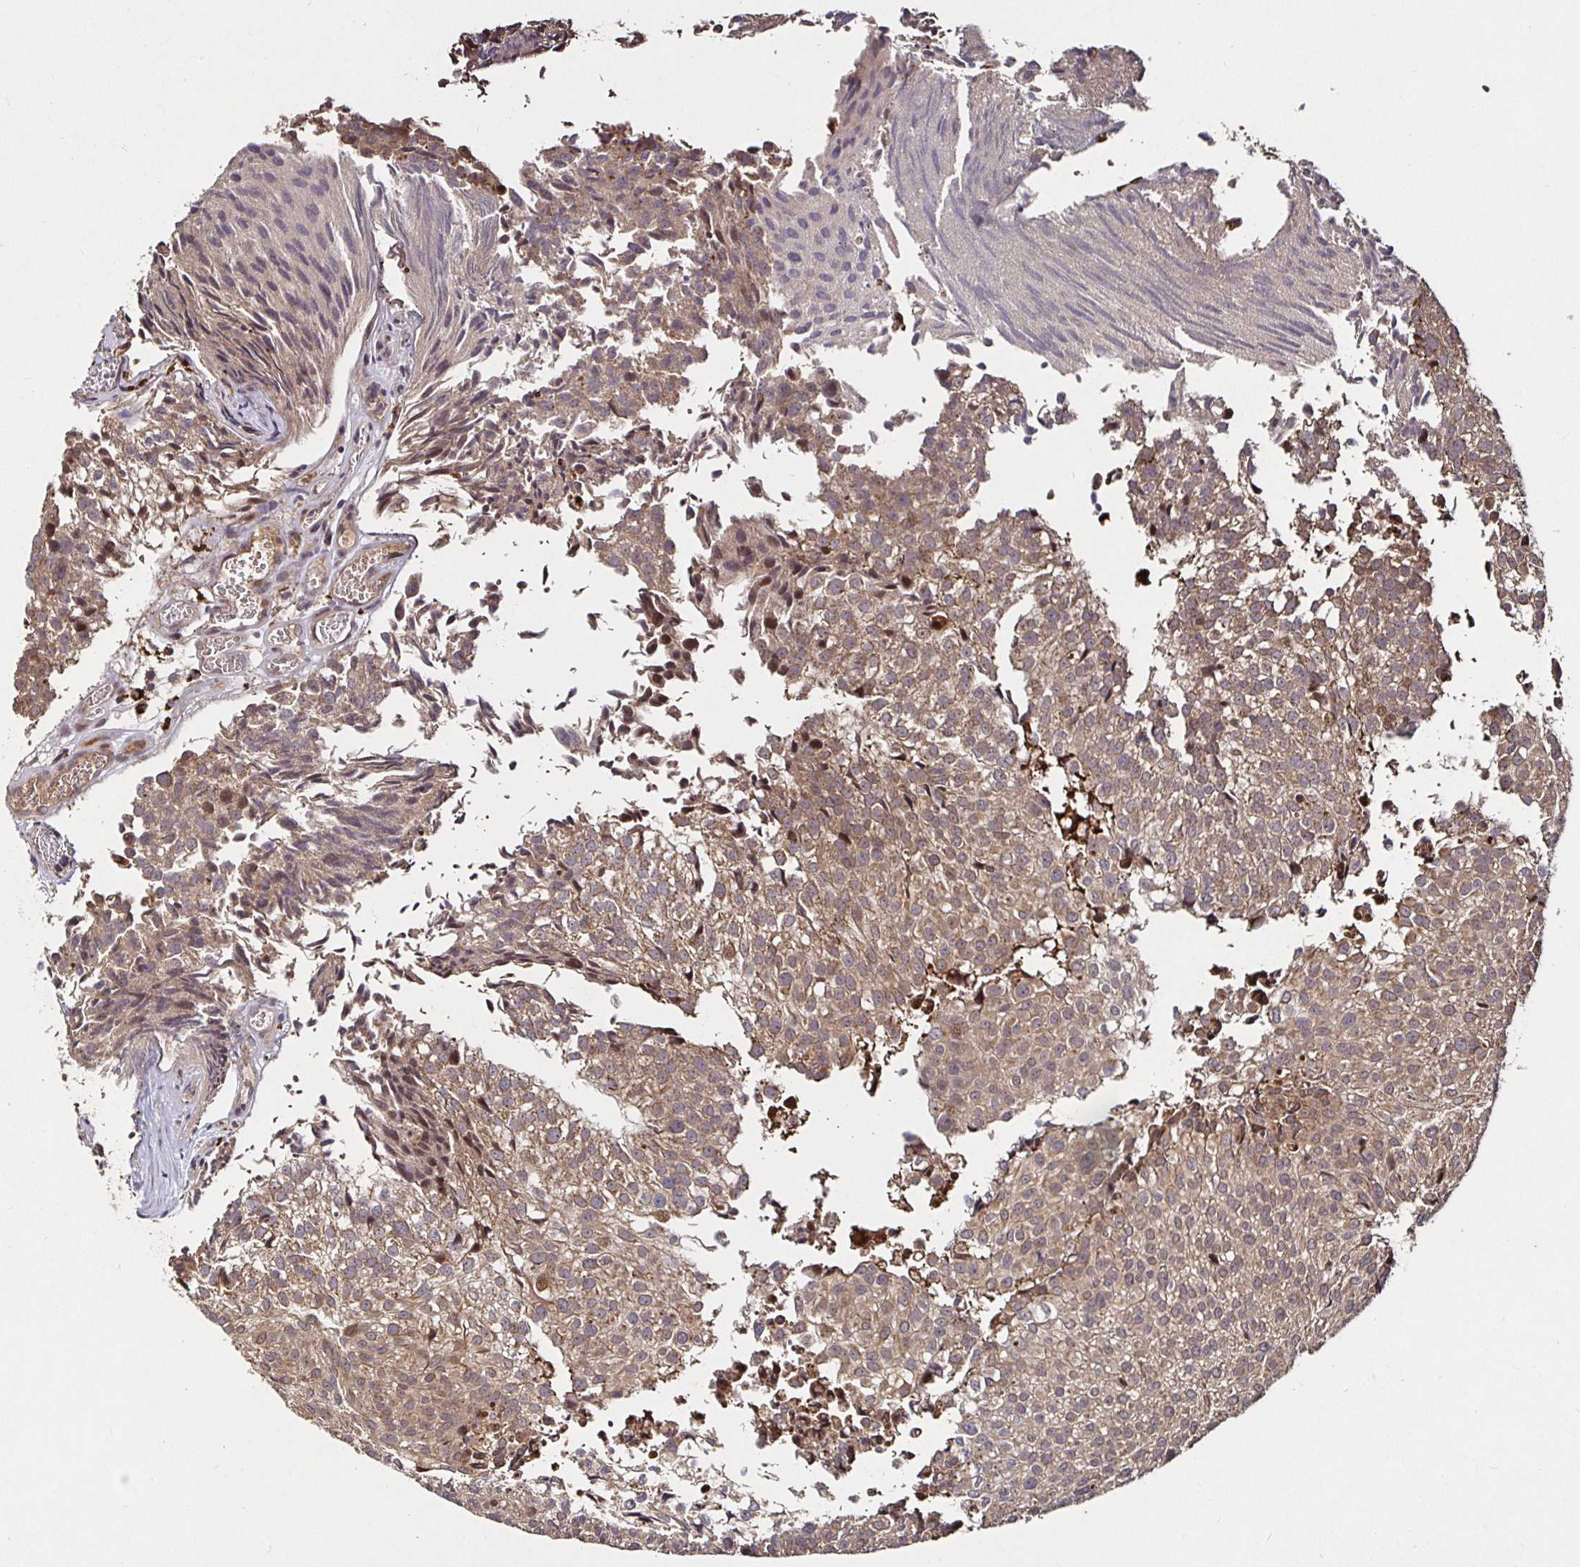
{"staining": {"intensity": "moderate", "quantity": ">75%", "location": "cytoplasmic/membranous"}, "tissue": "urothelial cancer", "cell_type": "Tumor cells", "image_type": "cancer", "snomed": [{"axis": "morphology", "description": "Urothelial carcinoma, Low grade"}, {"axis": "topography", "description": "Urinary bladder"}], "caption": "A medium amount of moderate cytoplasmic/membranous positivity is identified in about >75% of tumor cells in urothelial carcinoma (low-grade) tissue.", "gene": "SMYD3", "patient": {"sex": "male", "age": 80}}